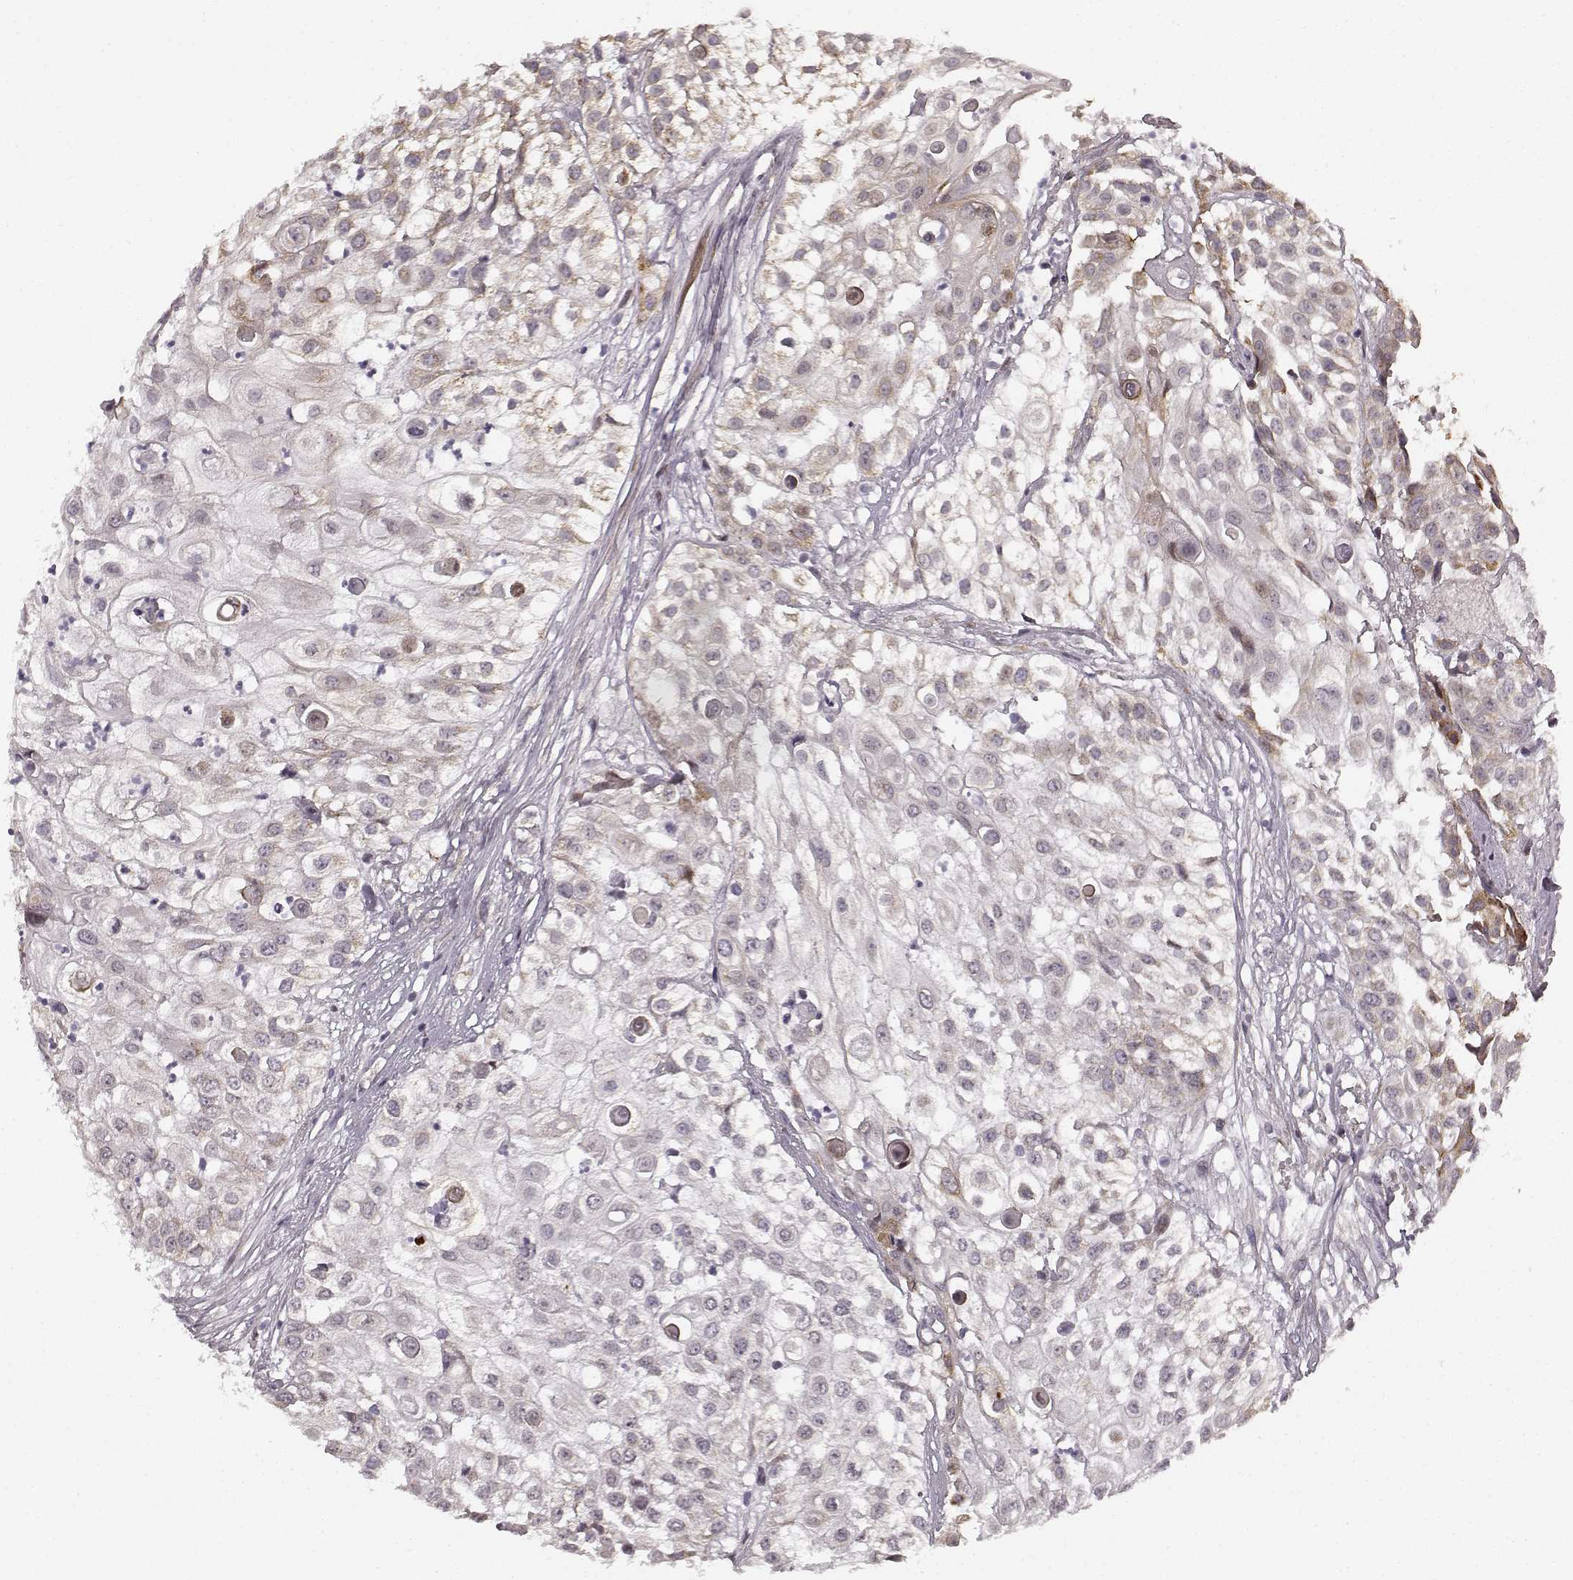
{"staining": {"intensity": "weak", "quantity": "25%-75%", "location": "cytoplasmic/membranous"}, "tissue": "urothelial cancer", "cell_type": "Tumor cells", "image_type": "cancer", "snomed": [{"axis": "morphology", "description": "Urothelial carcinoma, High grade"}, {"axis": "topography", "description": "Urinary bladder"}], "caption": "Immunohistochemical staining of human high-grade urothelial carcinoma exhibits low levels of weak cytoplasmic/membranous positivity in approximately 25%-75% of tumor cells. (DAB (3,3'-diaminobenzidine) IHC with brightfield microscopy, high magnification).", "gene": "TMEM14A", "patient": {"sex": "female", "age": 79}}